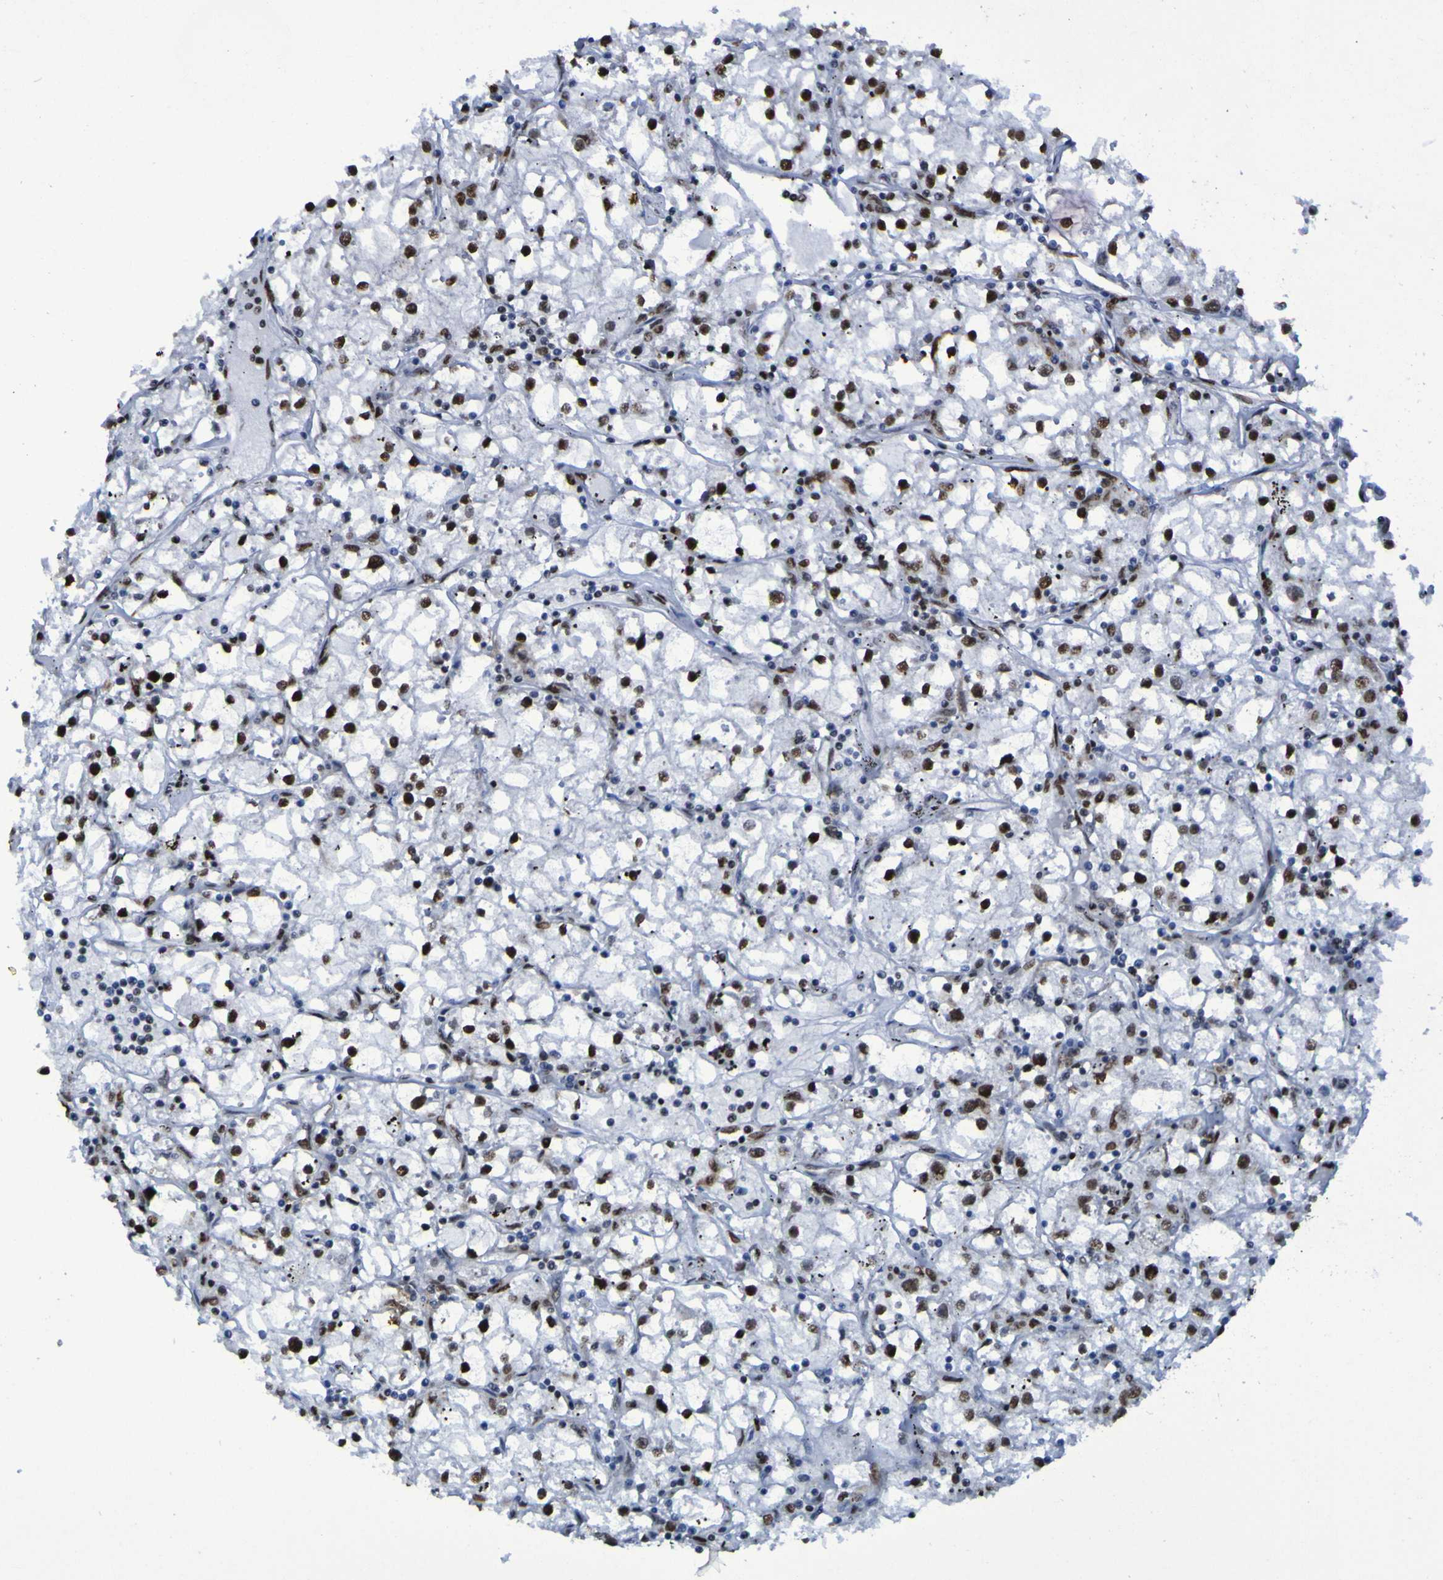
{"staining": {"intensity": "strong", "quantity": ">75%", "location": "nuclear"}, "tissue": "renal cancer", "cell_type": "Tumor cells", "image_type": "cancer", "snomed": [{"axis": "morphology", "description": "Adenocarcinoma, NOS"}, {"axis": "topography", "description": "Kidney"}], "caption": "The image exhibits a brown stain indicating the presence of a protein in the nuclear of tumor cells in adenocarcinoma (renal).", "gene": "HNRNPR", "patient": {"sex": "male", "age": 56}}